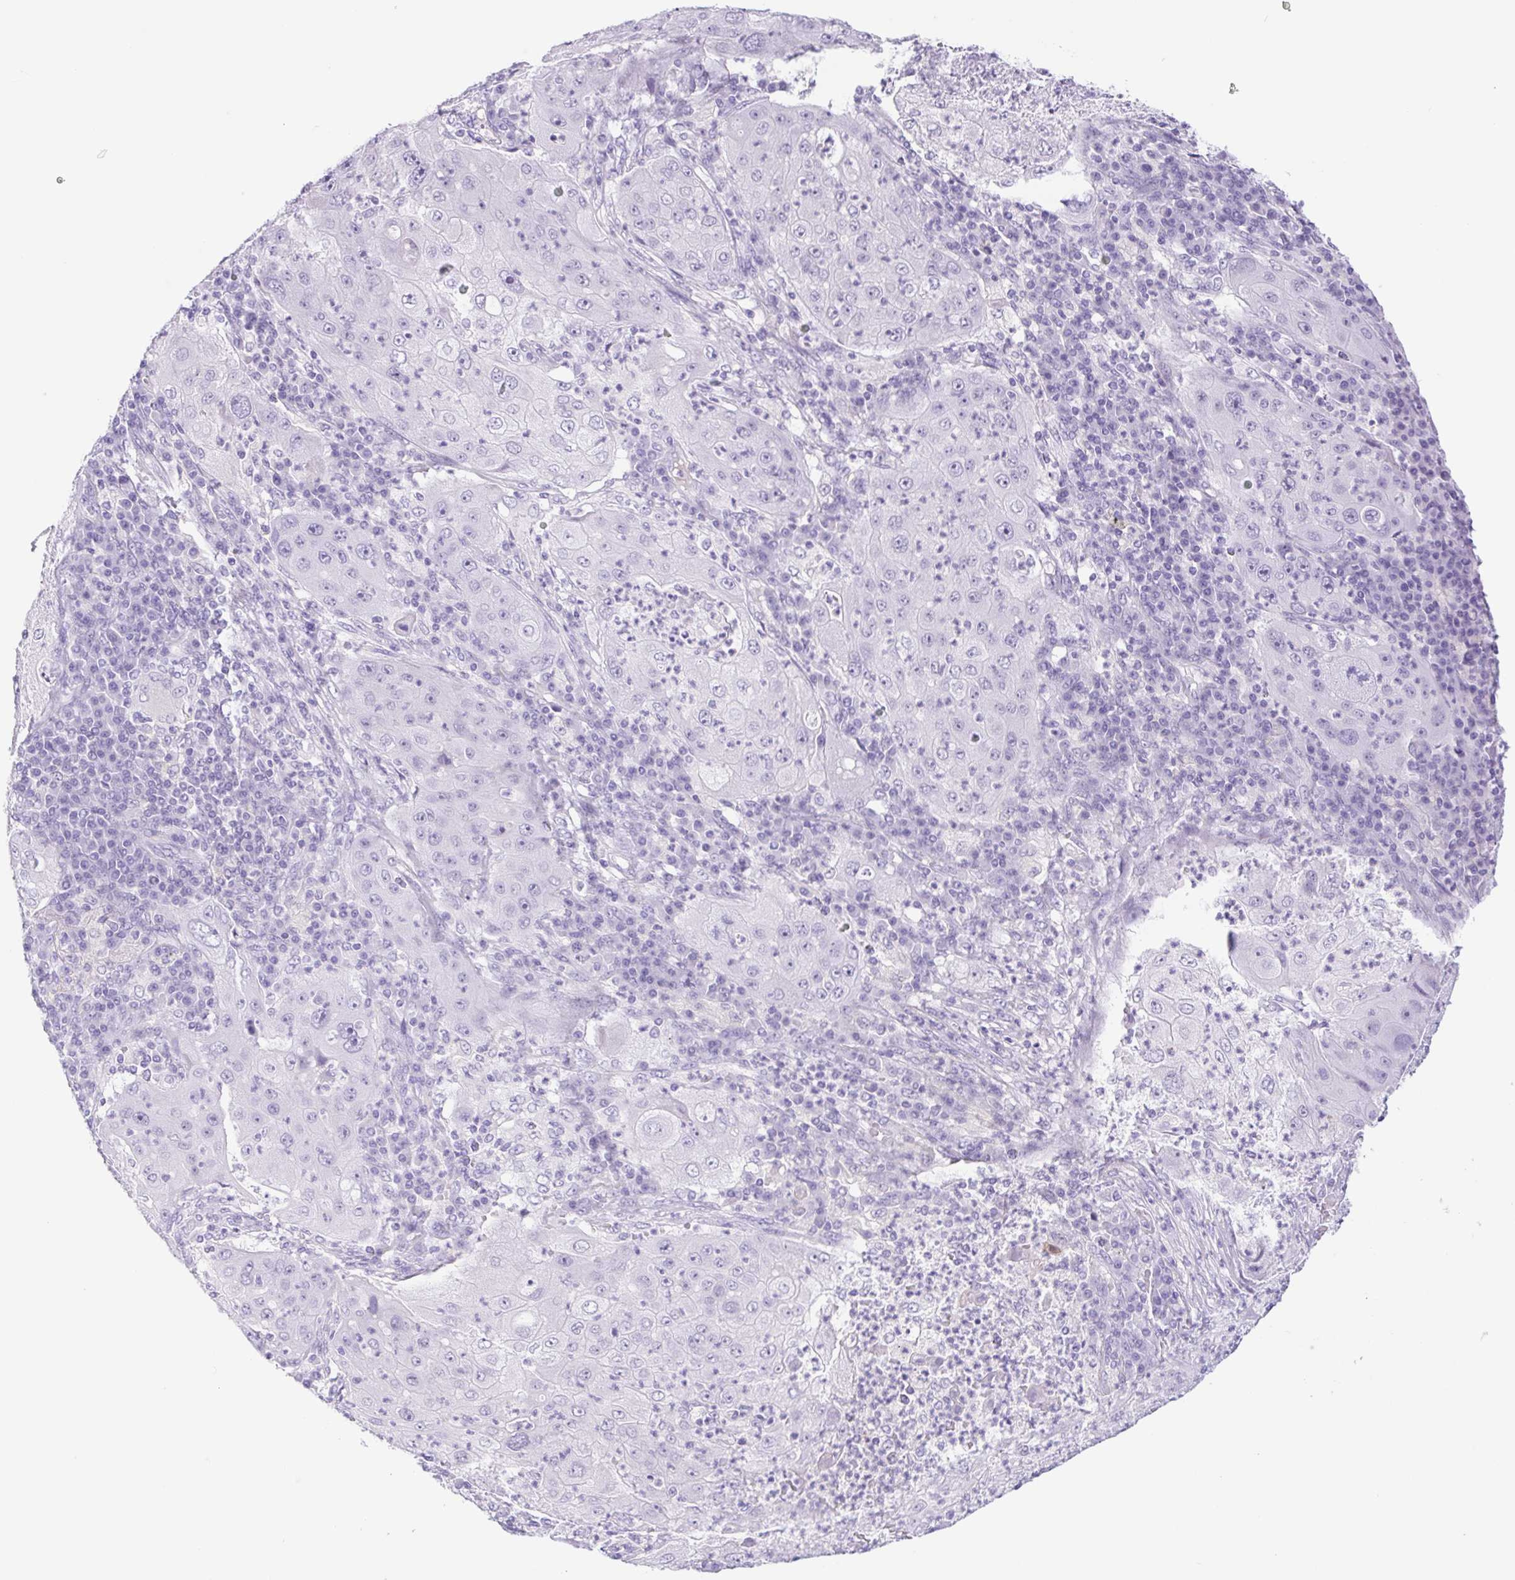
{"staining": {"intensity": "negative", "quantity": "none", "location": "none"}, "tissue": "lung cancer", "cell_type": "Tumor cells", "image_type": "cancer", "snomed": [{"axis": "morphology", "description": "Squamous cell carcinoma, NOS"}, {"axis": "topography", "description": "Lung"}], "caption": "IHC micrograph of human squamous cell carcinoma (lung) stained for a protein (brown), which exhibits no positivity in tumor cells.", "gene": "CYP21A2", "patient": {"sex": "female", "age": 59}}